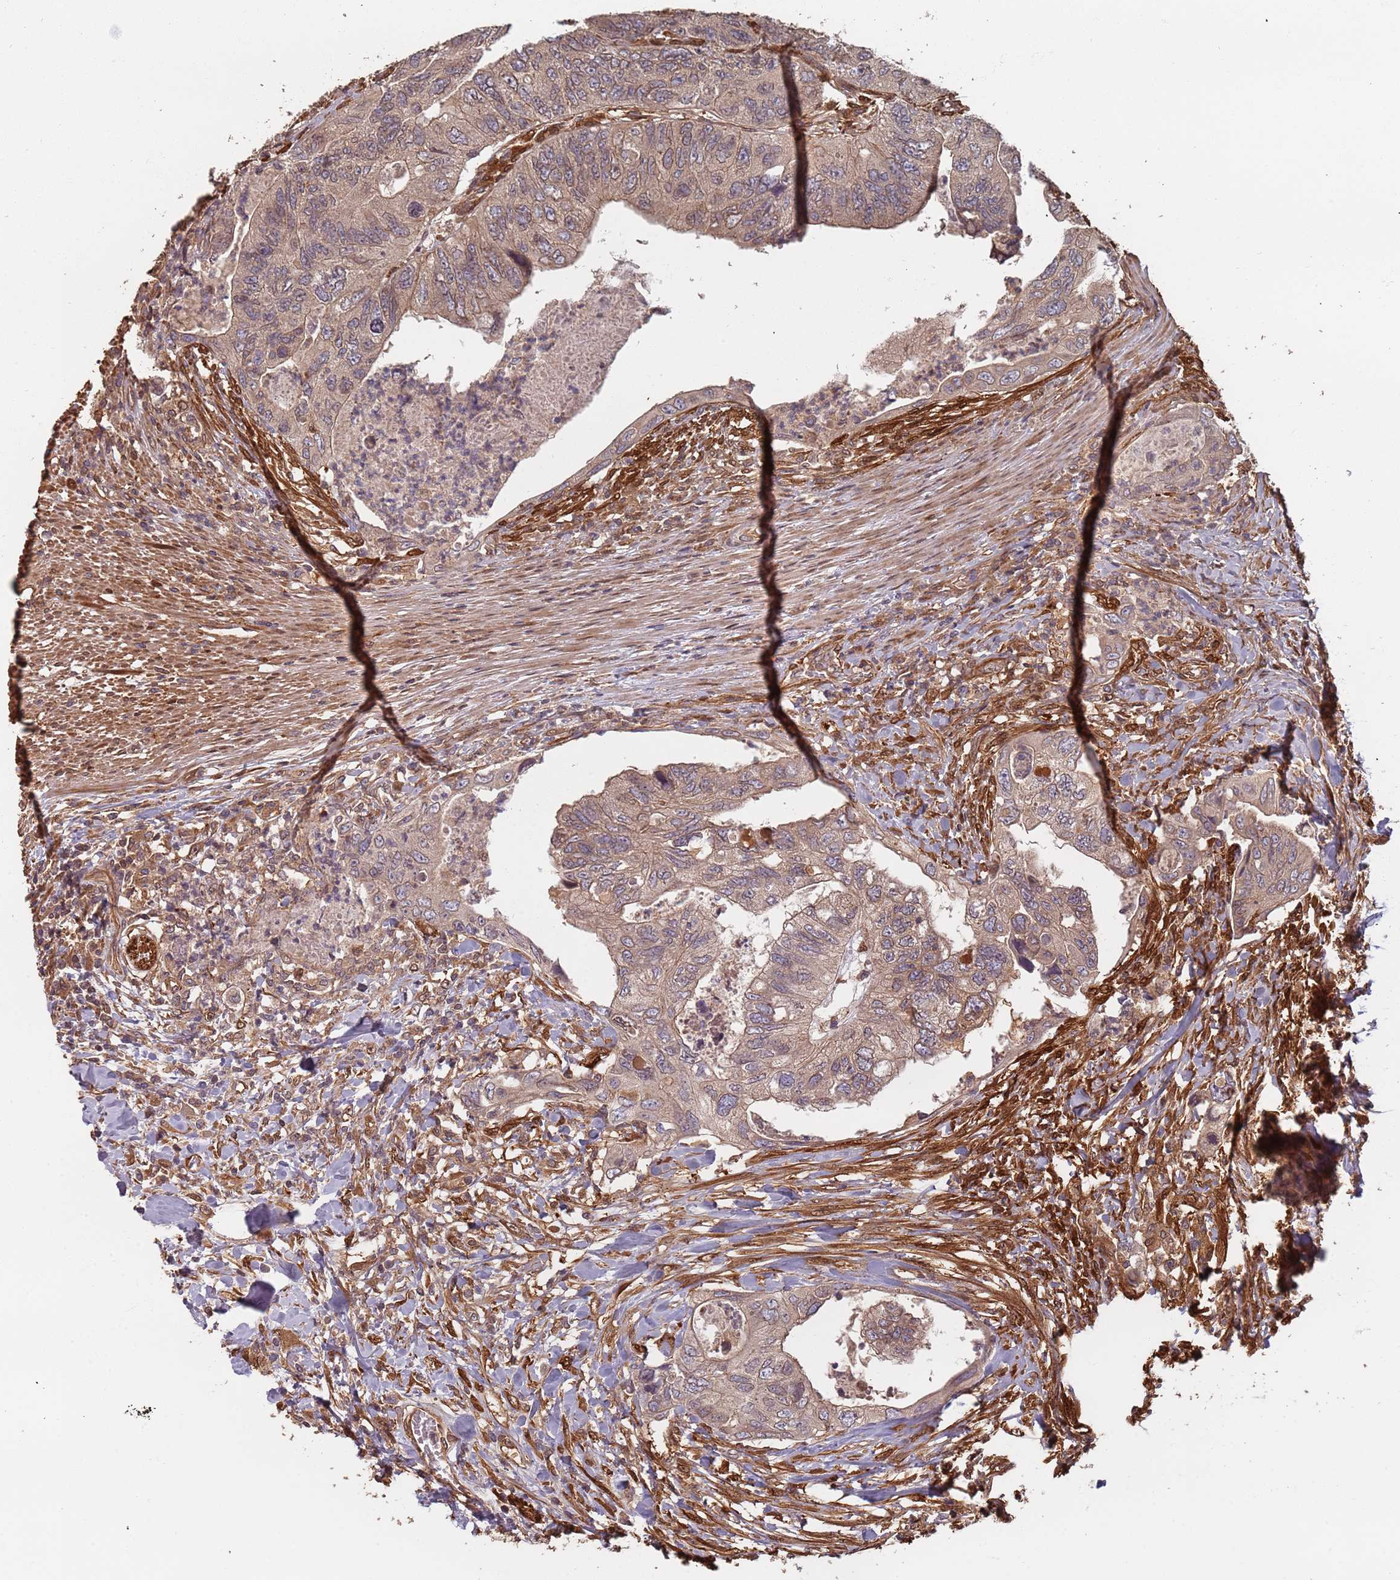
{"staining": {"intensity": "weak", "quantity": ">75%", "location": "cytoplasmic/membranous"}, "tissue": "colorectal cancer", "cell_type": "Tumor cells", "image_type": "cancer", "snomed": [{"axis": "morphology", "description": "Adenocarcinoma, NOS"}, {"axis": "topography", "description": "Rectum"}], "caption": "Colorectal cancer stained with a protein marker displays weak staining in tumor cells.", "gene": "SDCCAG8", "patient": {"sex": "male", "age": 63}}